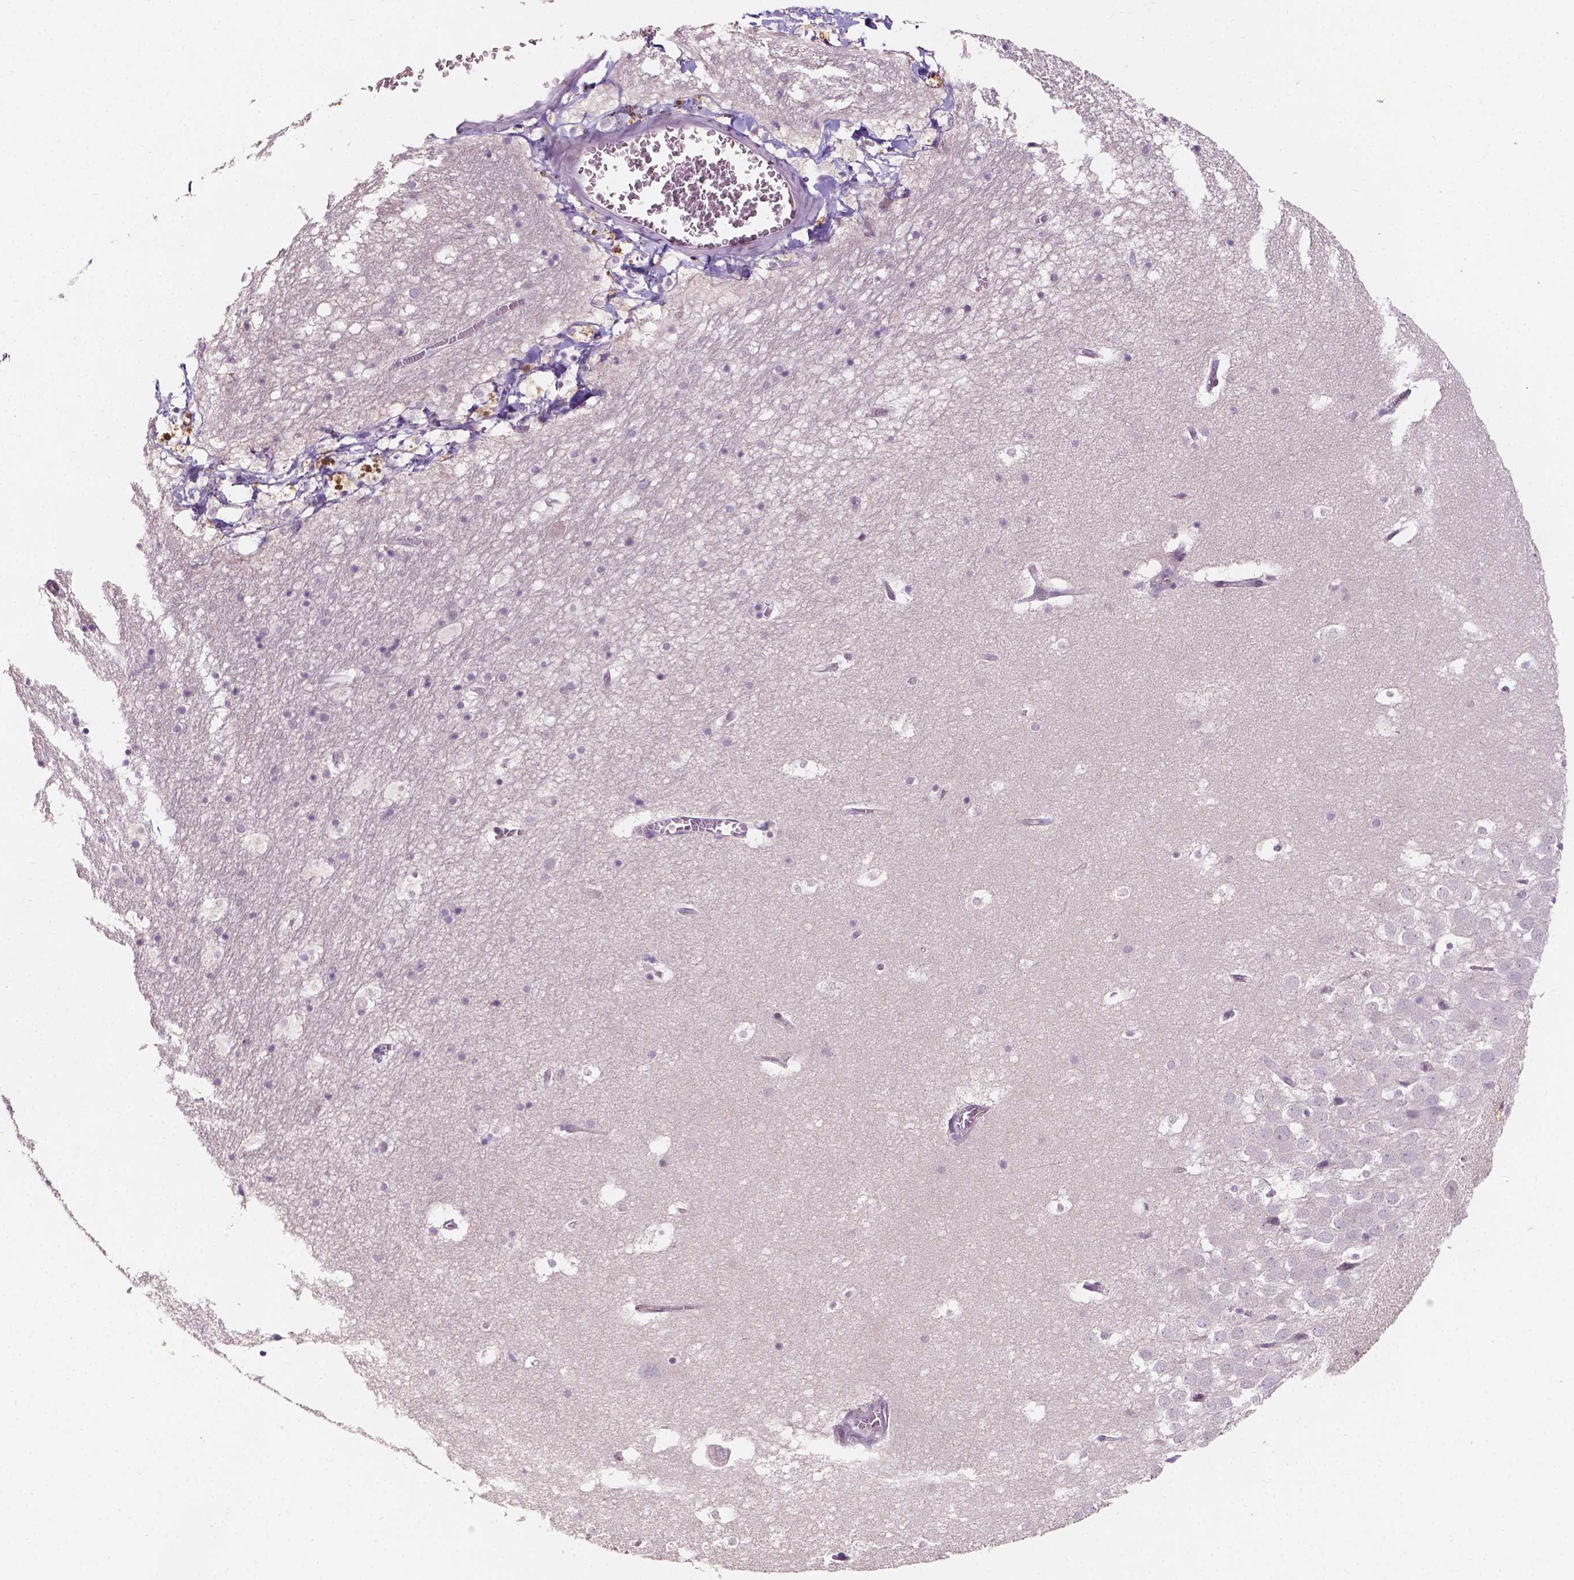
{"staining": {"intensity": "negative", "quantity": "none", "location": "none"}, "tissue": "hippocampus", "cell_type": "Glial cells", "image_type": "normal", "snomed": [{"axis": "morphology", "description": "Normal tissue, NOS"}, {"axis": "topography", "description": "Hippocampus"}], "caption": "Protein analysis of benign hippocampus exhibits no significant staining in glial cells. (Stains: DAB immunohistochemistry with hematoxylin counter stain, Microscopy: brightfield microscopy at high magnification).", "gene": "SIRT2", "patient": {"sex": "male", "age": 45}}